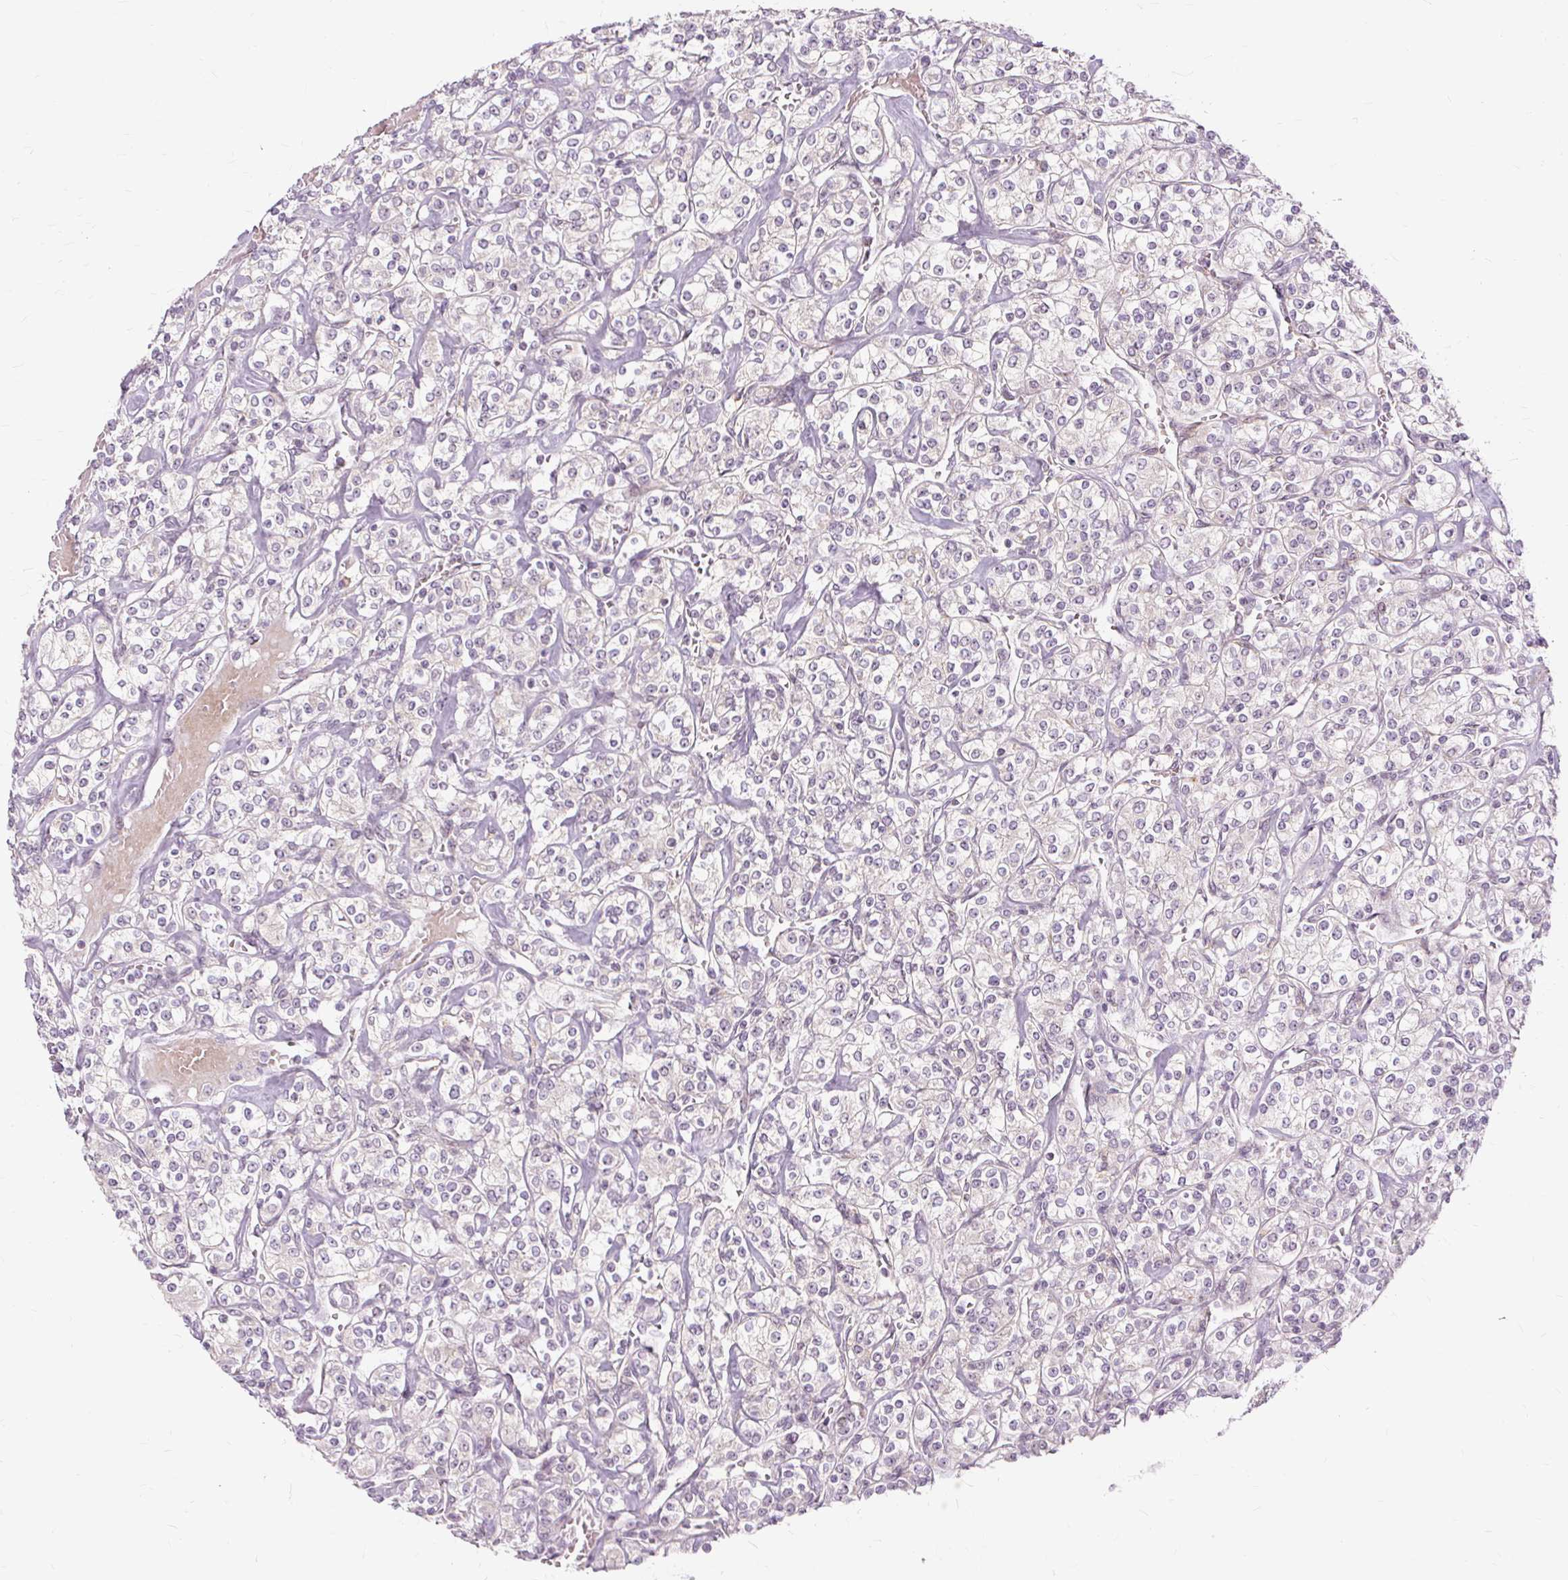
{"staining": {"intensity": "negative", "quantity": "none", "location": "none"}, "tissue": "renal cancer", "cell_type": "Tumor cells", "image_type": "cancer", "snomed": [{"axis": "morphology", "description": "Adenocarcinoma, NOS"}, {"axis": "topography", "description": "Kidney"}], "caption": "Adenocarcinoma (renal) stained for a protein using IHC reveals no positivity tumor cells.", "gene": "MMACHC", "patient": {"sex": "male", "age": 77}}